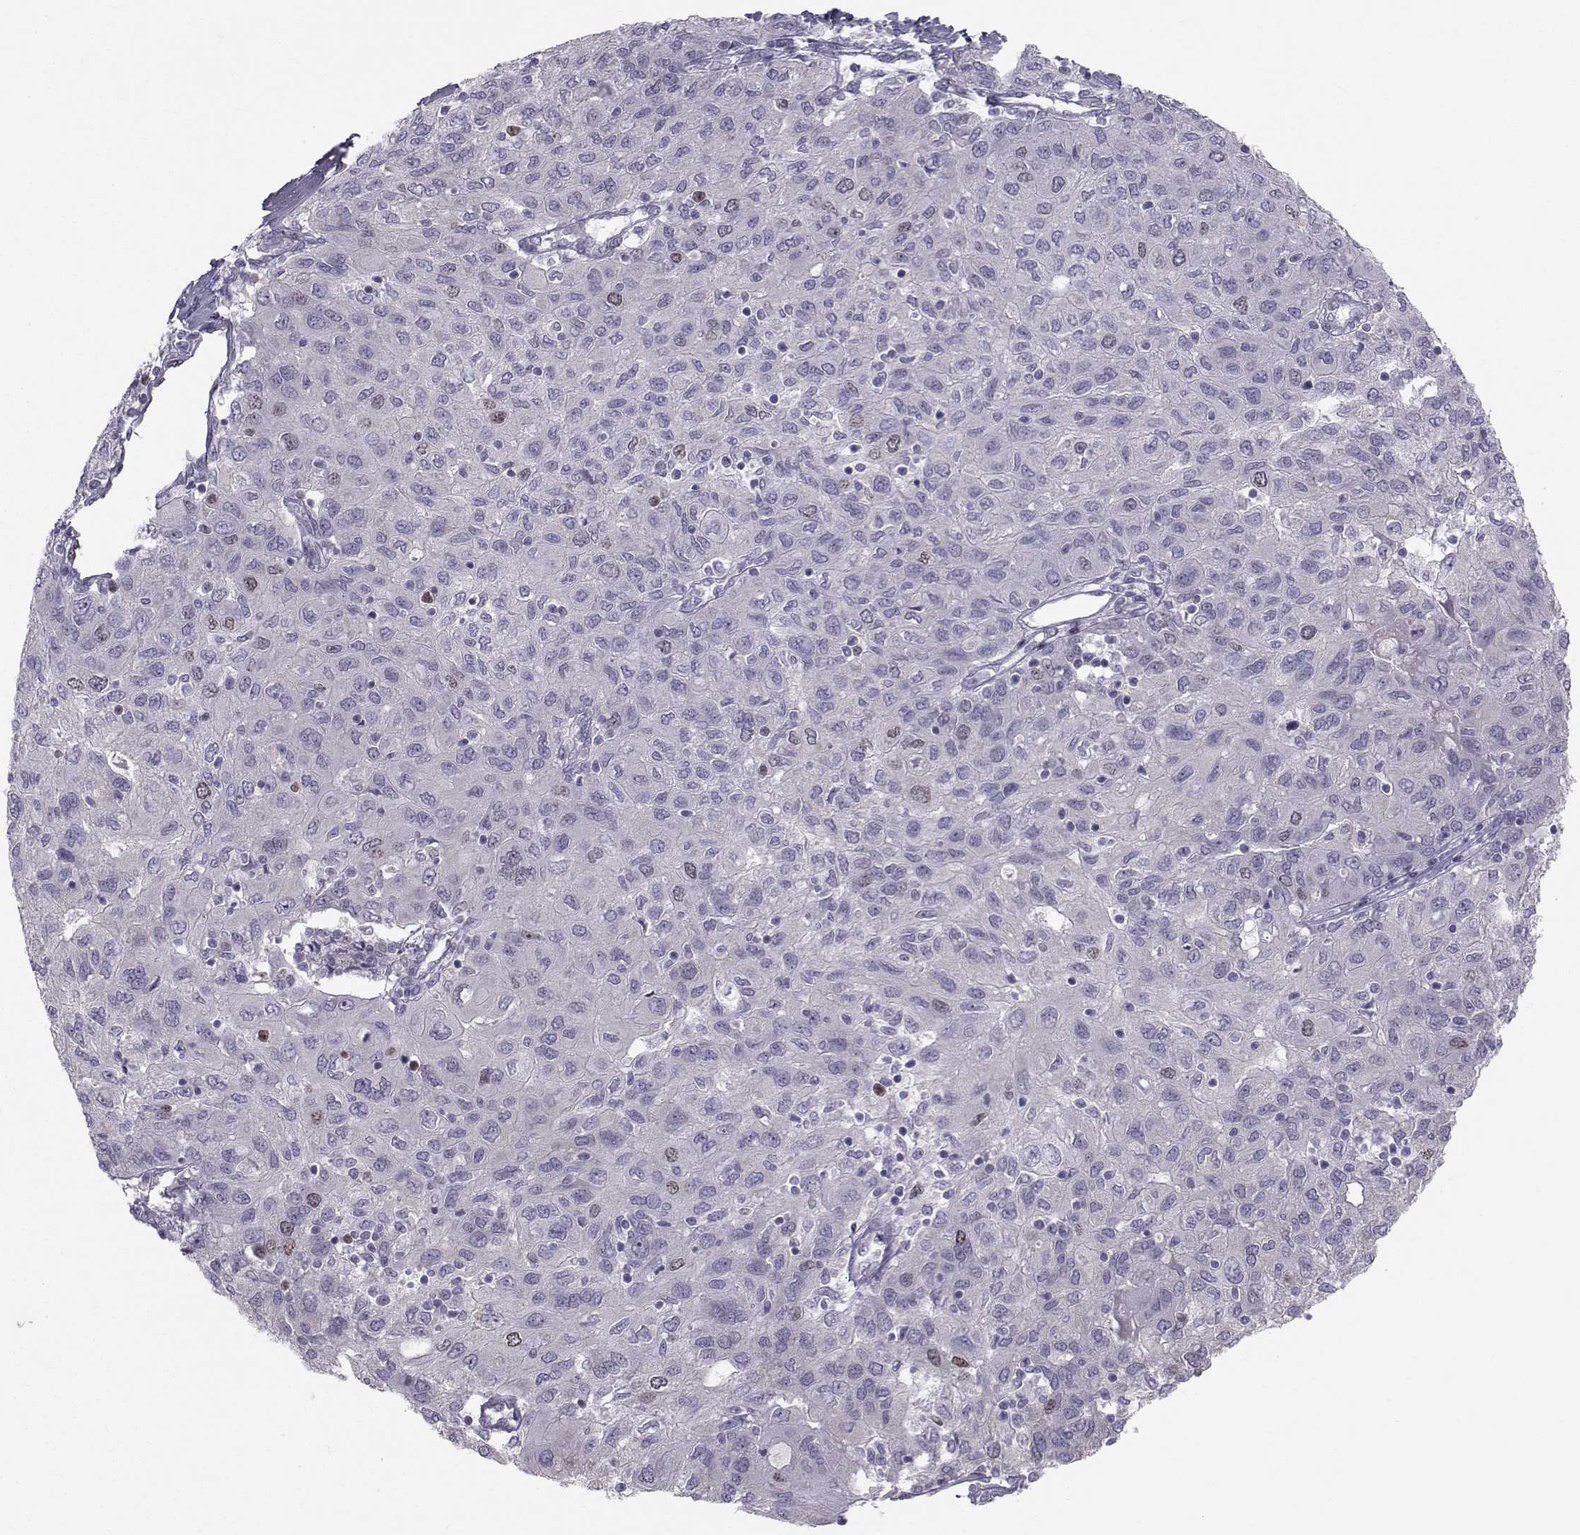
{"staining": {"intensity": "negative", "quantity": "none", "location": "none"}, "tissue": "ovarian cancer", "cell_type": "Tumor cells", "image_type": "cancer", "snomed": [{"axis": "morphology", "description": "Carcinoma, endometroid"}, {"axis": "topography", "description": "Ovary"}], "caption": "This image is of ovarian endometroid carcinoma stained with immunohistochemistry to label a protein in brown with the nuclei are counter-stained blue. There is no positivity in tumor cells.", "gene": "LRP8", "patient": {"sex": "female", "age": 50}}